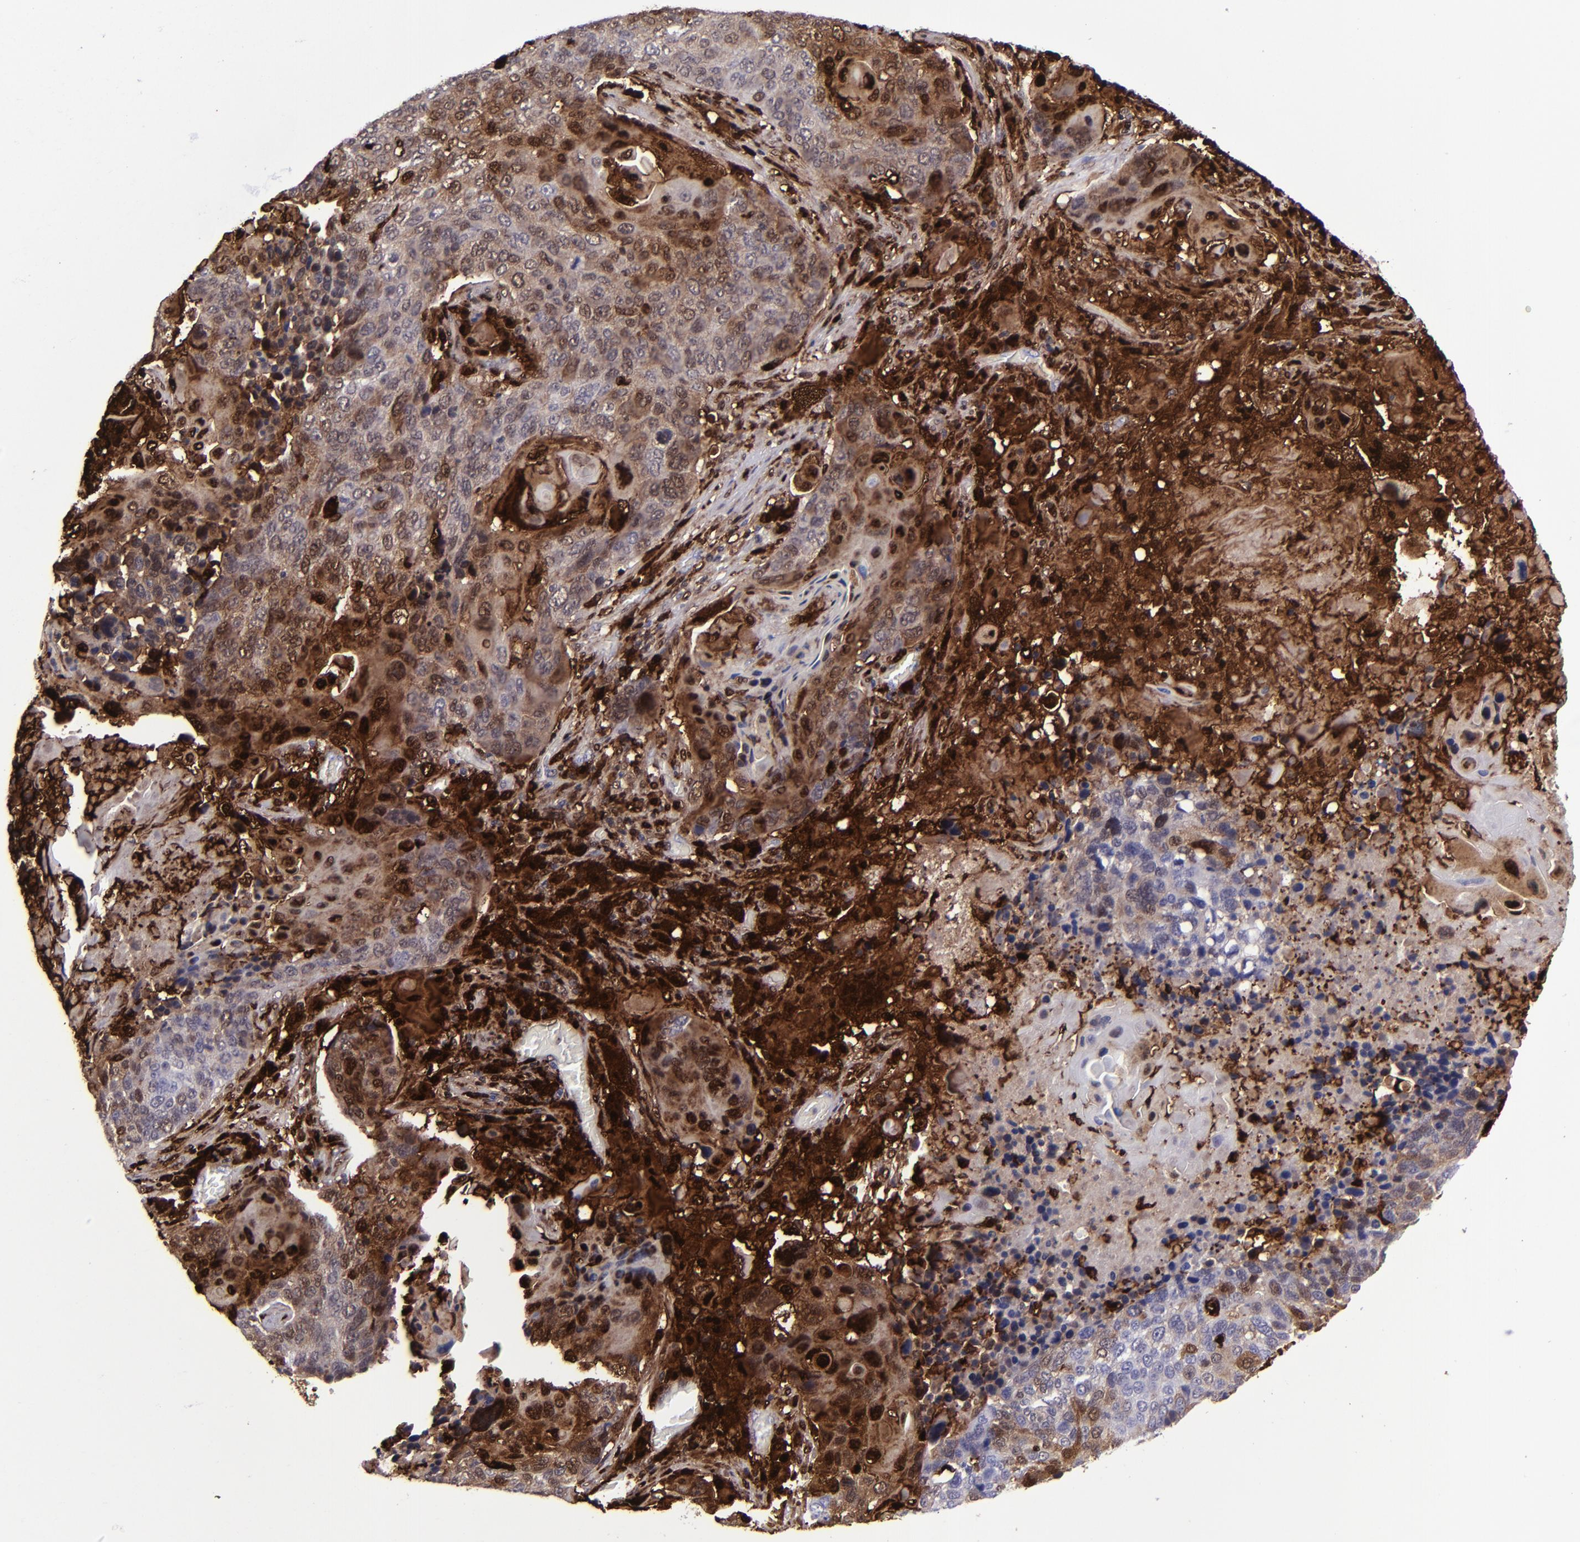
{"staining": {"intensity": "strong", "quantity": "25%-75%", "location": "cytoplasmic/membranous,nuclear"}, "tissue": "lung cancer", "cell_type": "Tumor cells", "image_type": "cancer", "snomed": [{"axis": "morphology", "description": "Squamous cell carcinoma, NOS"}, {"axis": "topography", "description": "Lung"}], "caption": "About 25%-75% of tumor cells in human squamous cell carcinoma (lung) show strong cytoplasmic/membranous and nuclear protein staining as visualized by brown immunohistochemical staining.", "gene": "TYMP", "patient": {"sex": "male", "age": 68}}